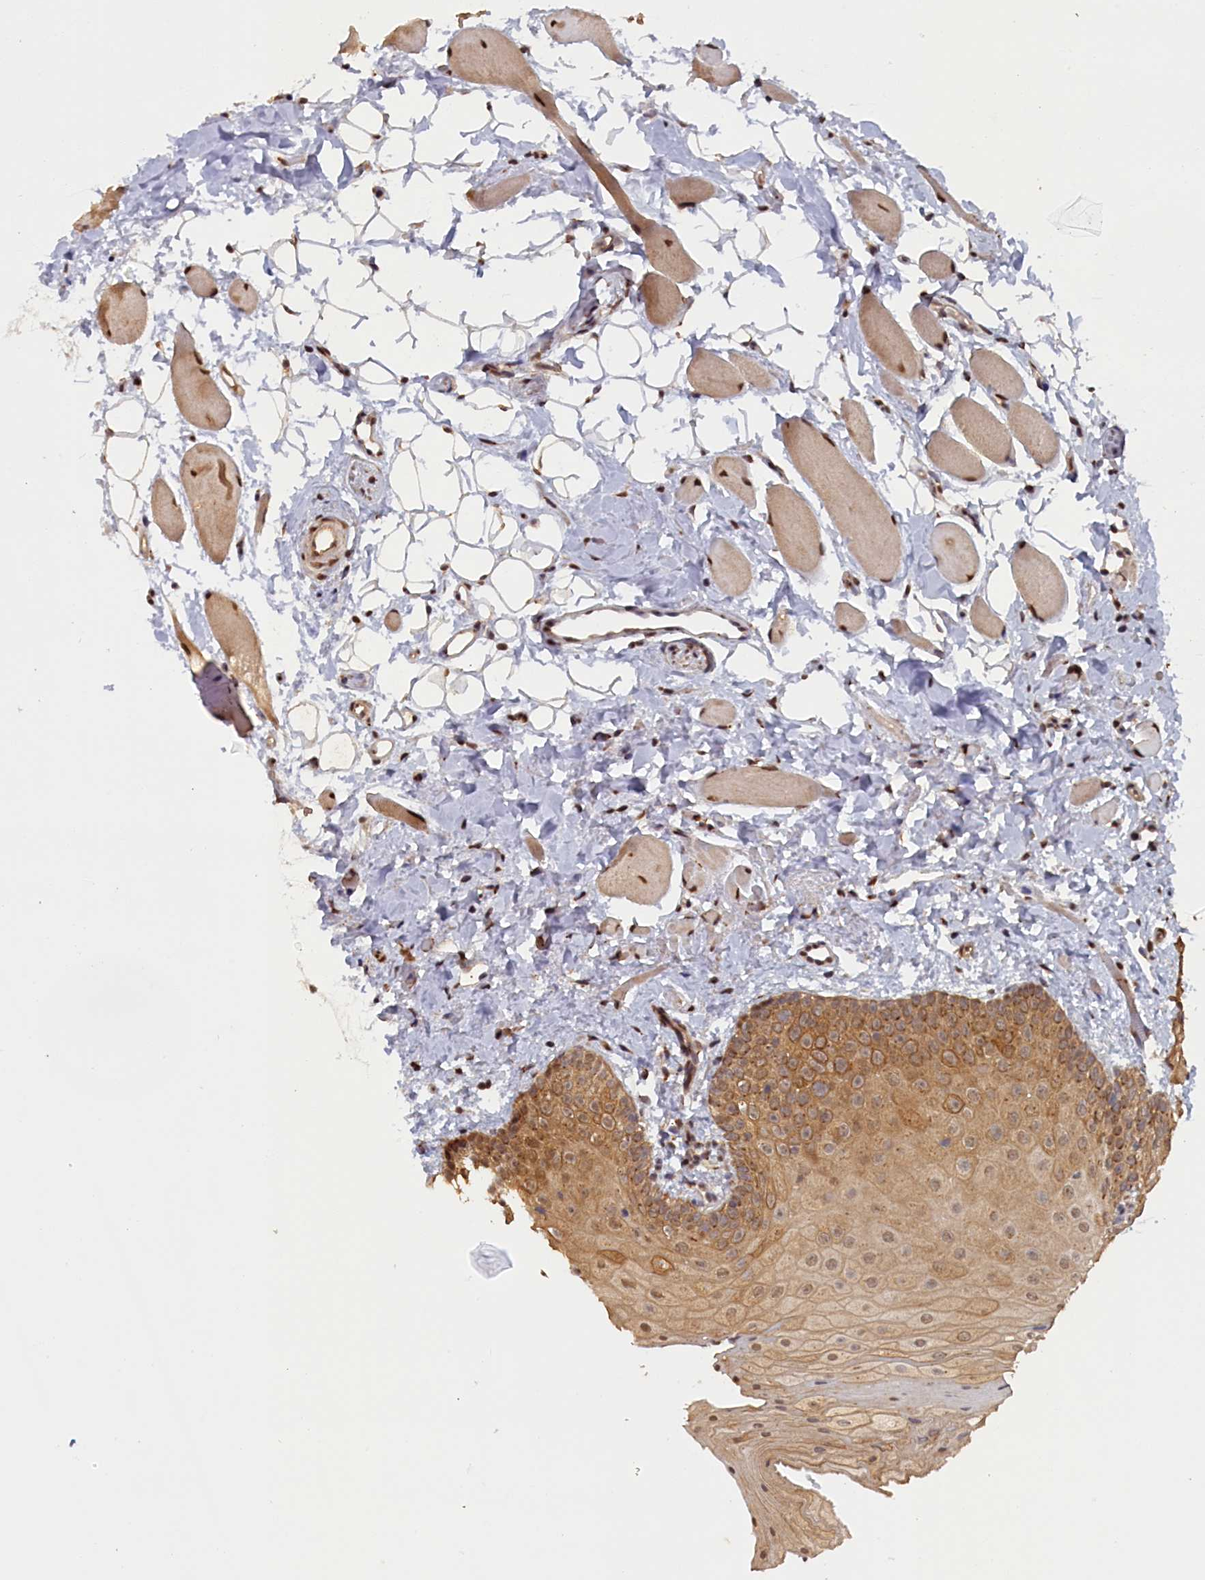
{"staining": {"intensity": "moderate", "quantity": ">75%", "location": "cytoplasmic/membranous,nuclear"}, "tissue": "oral mucosa", "cell_type": "Squamous epithelial cells", "image_type": "normal", "snomed": [{"axis": "morphology", "description": "Normal tissue, NOS"}, {"axis": "topography", "description": "Oral tissue"}], "caption": "A micrograph of human oral mucosa stained for a protein reveals moderate cytoplasmic/membranous,nuclear brown staining in squamous epithelial cells.", "gene": "PIGQ", "patient": {"sex": "male", "age": 28}}